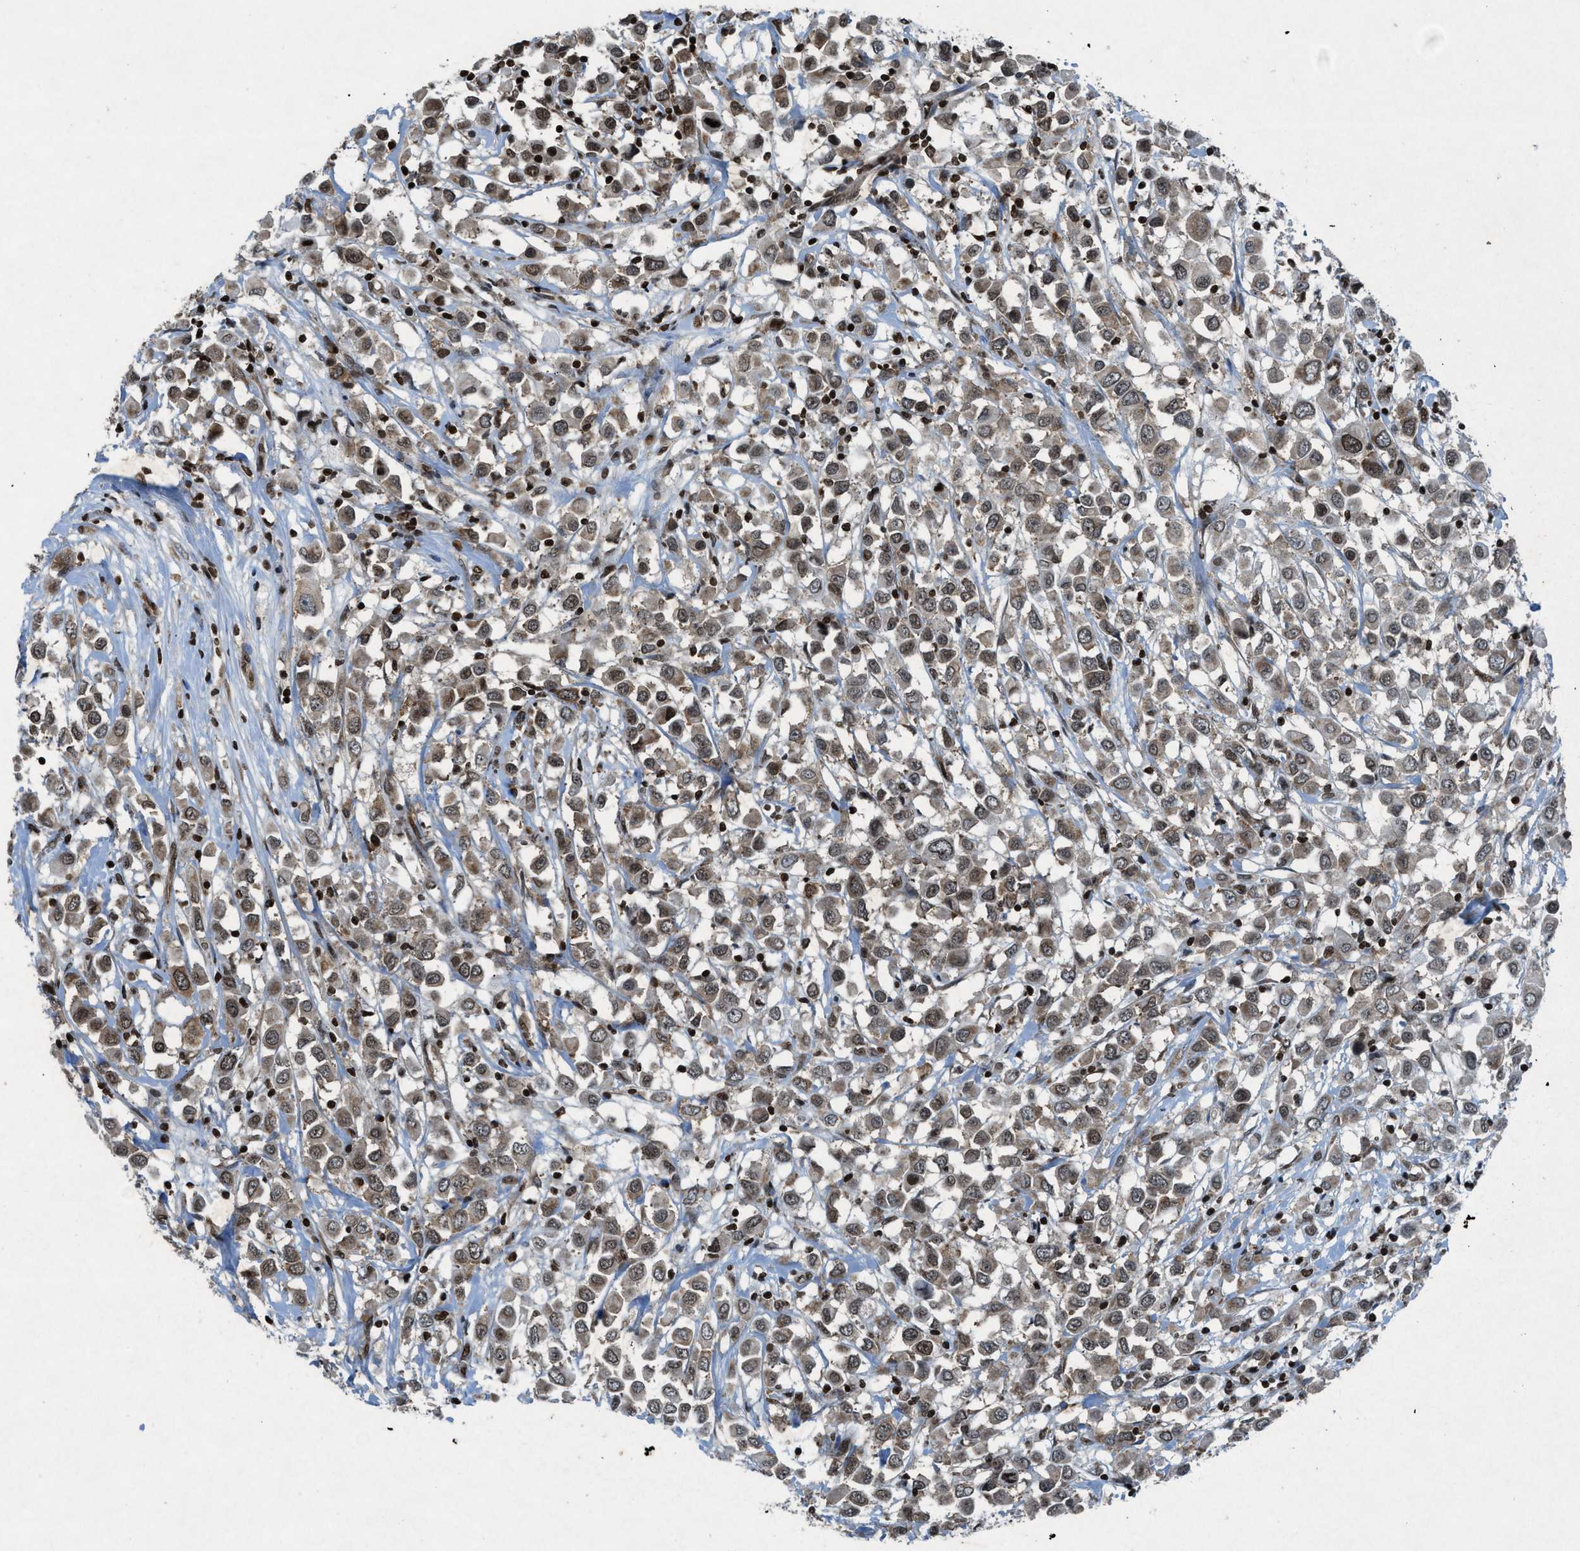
{"staining": {"intensity": "weak", "quantity": ">75%", "location": "nuclear"}, "tissue": "breast cancer", "cell_type": "Tumor cells", "image_type": "cancer", "snomed": [{"axis": "morphology", "description": "Duct carcinoma"}, {"axis": "topography", "description": "Breast"}], "caption": "DAB immunohistochemical staining of human breast cancer (invasive ductal carcinoma) reveals weak nuclear protein expression in about >75% of tumor cells.", "gene": "NXF1", "patient": {"sex": "female", "age": 61}}